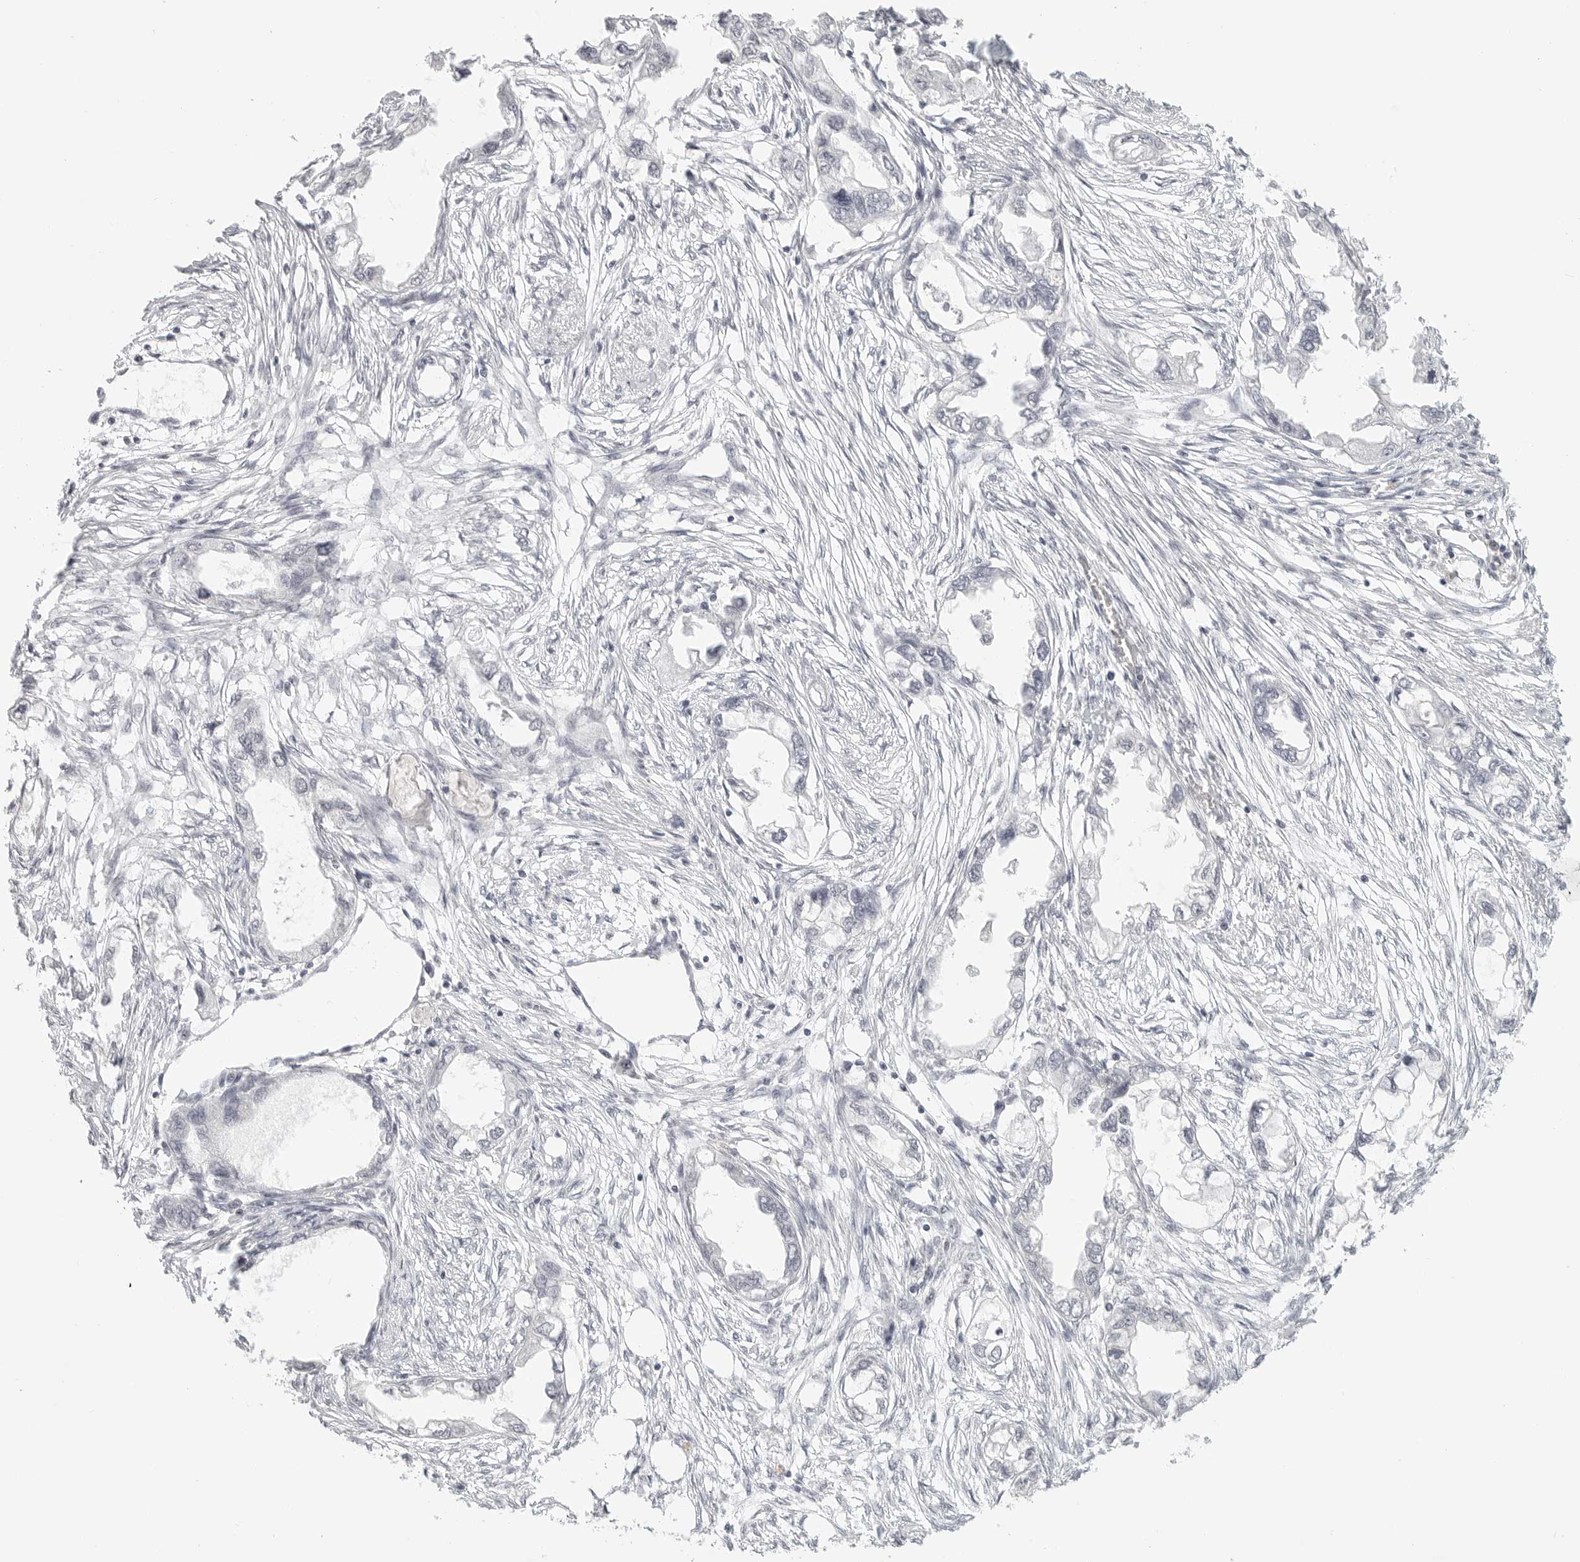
{"staining": {"intensity": "negative", "quantity": "none", "location": "none"}, "tissue": "endometrial cancer", "cell_type": "Tumor cells", "image_type": "cancer", "snomed": [{"axis": "morphology", "description": "Adenocarcinoma, NOS"}, {"axis": "morphology", "description": "Adenocarcinoma, metastatic, NOS"}, {"axis": "topography", "description": "Adipose tissue"}, {"axis": "topography", "description": "Endometrium"}], "caption": "This is a image of immunohistochemistry (IHC) staining of endometrial cancer (adenocarcinoma), which shows no expression in tumor cells.", "gene": "KLK11", "patient": {"sex": "female", "age": 67}}